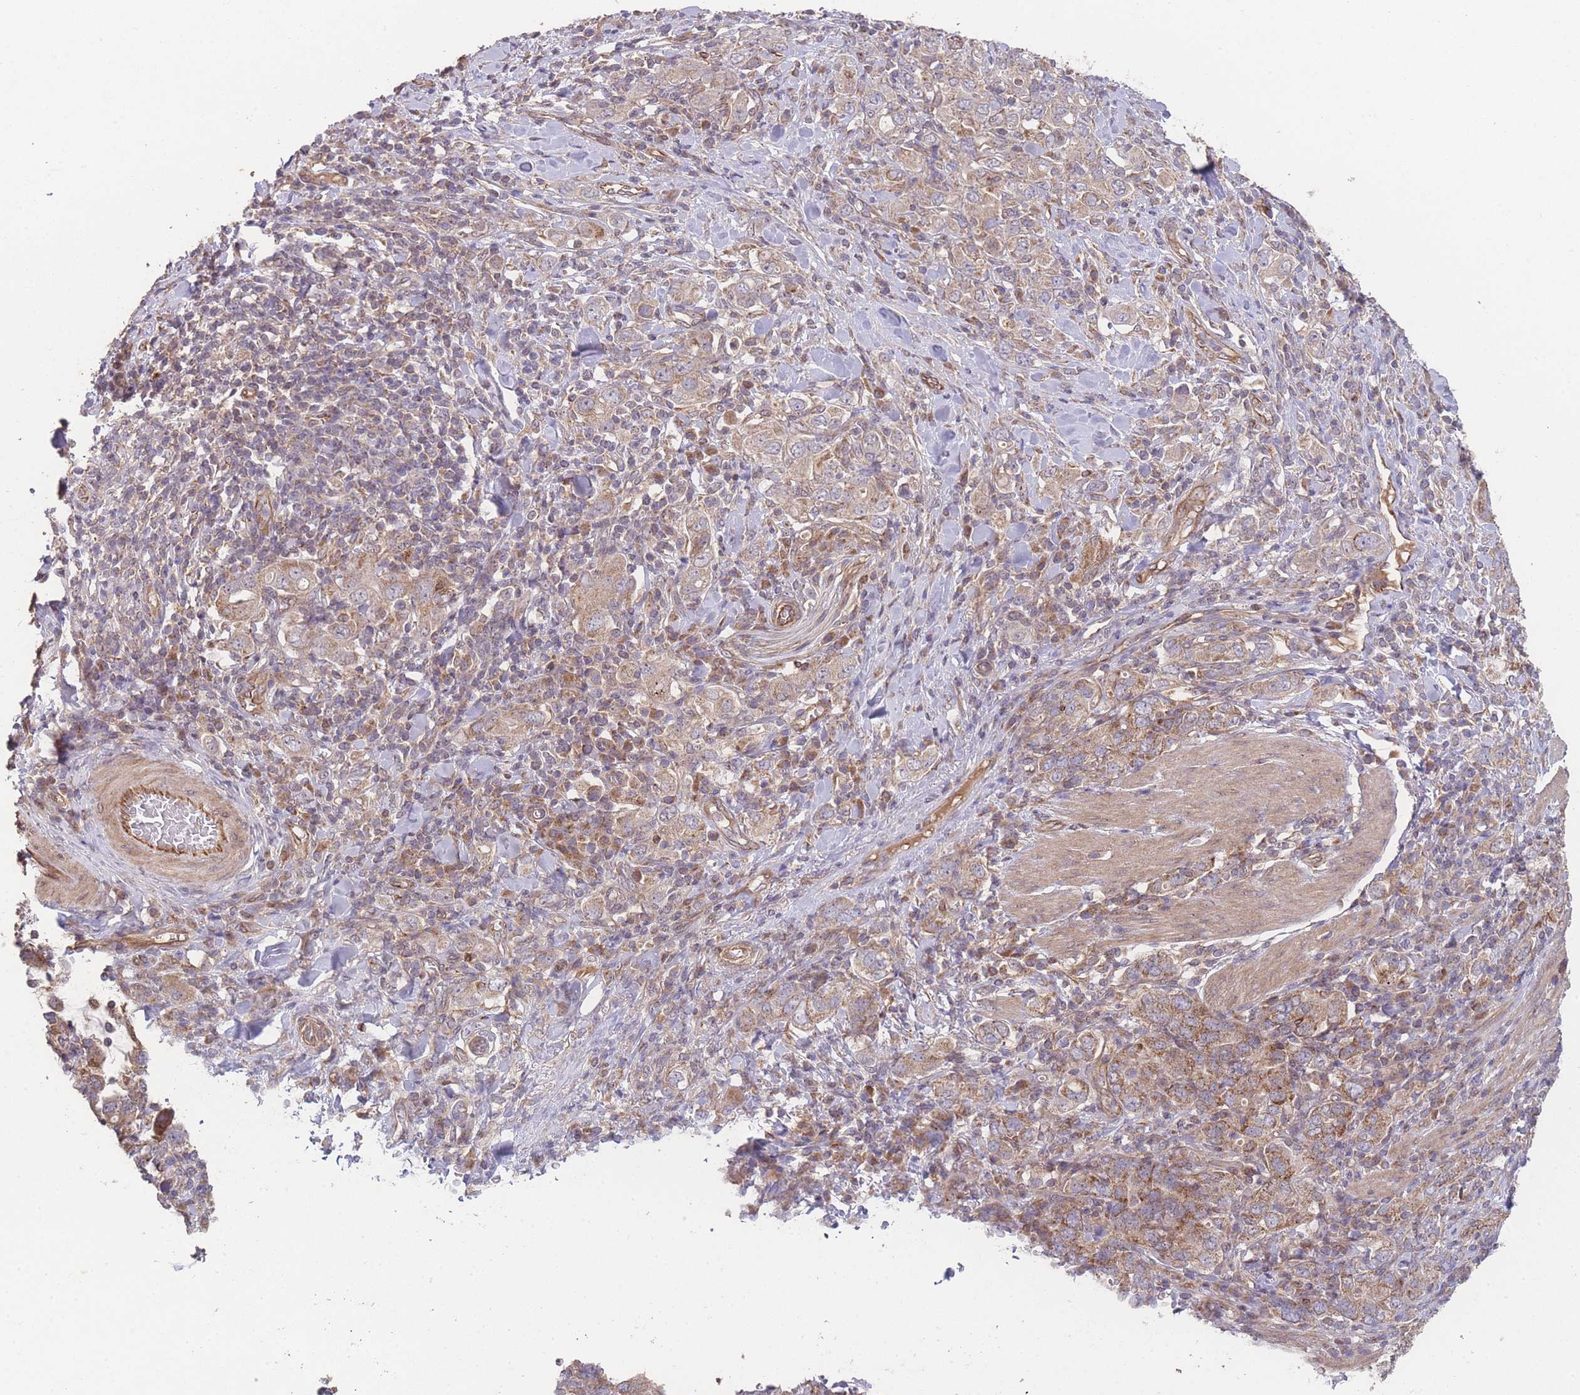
{"staining": {"intensity": "moderate", "quantity": "25%-75%", "location": "cytoplasmic/membranous"}, "tissue": "stomach cancer", "cell_type": "Tumor cells", "image_type": "cancer", "snomed": [{"axis": "morphology", "description": "Adenocarcinoma, NOS"}, {"axis": "topography", "description": "Stomach, upper"}, {"axis": "topography", "description": "Stomach"}], "caption": "IHC (DAB (3,3'-diaminobenzidine)) staining of human stomach cancer reveals moderate cytoplasmic/membranous protein positivity in approximately 25%-75% of tumor cells. The protein of interest is stained brown, and the nuclei are stained in blue (DAB (3,3'-diaminobenzidine) IHC with brightfield microscopy, high magnification).", "gene": "PXMP4", "patient": {"sex": "male", "age": 62}}